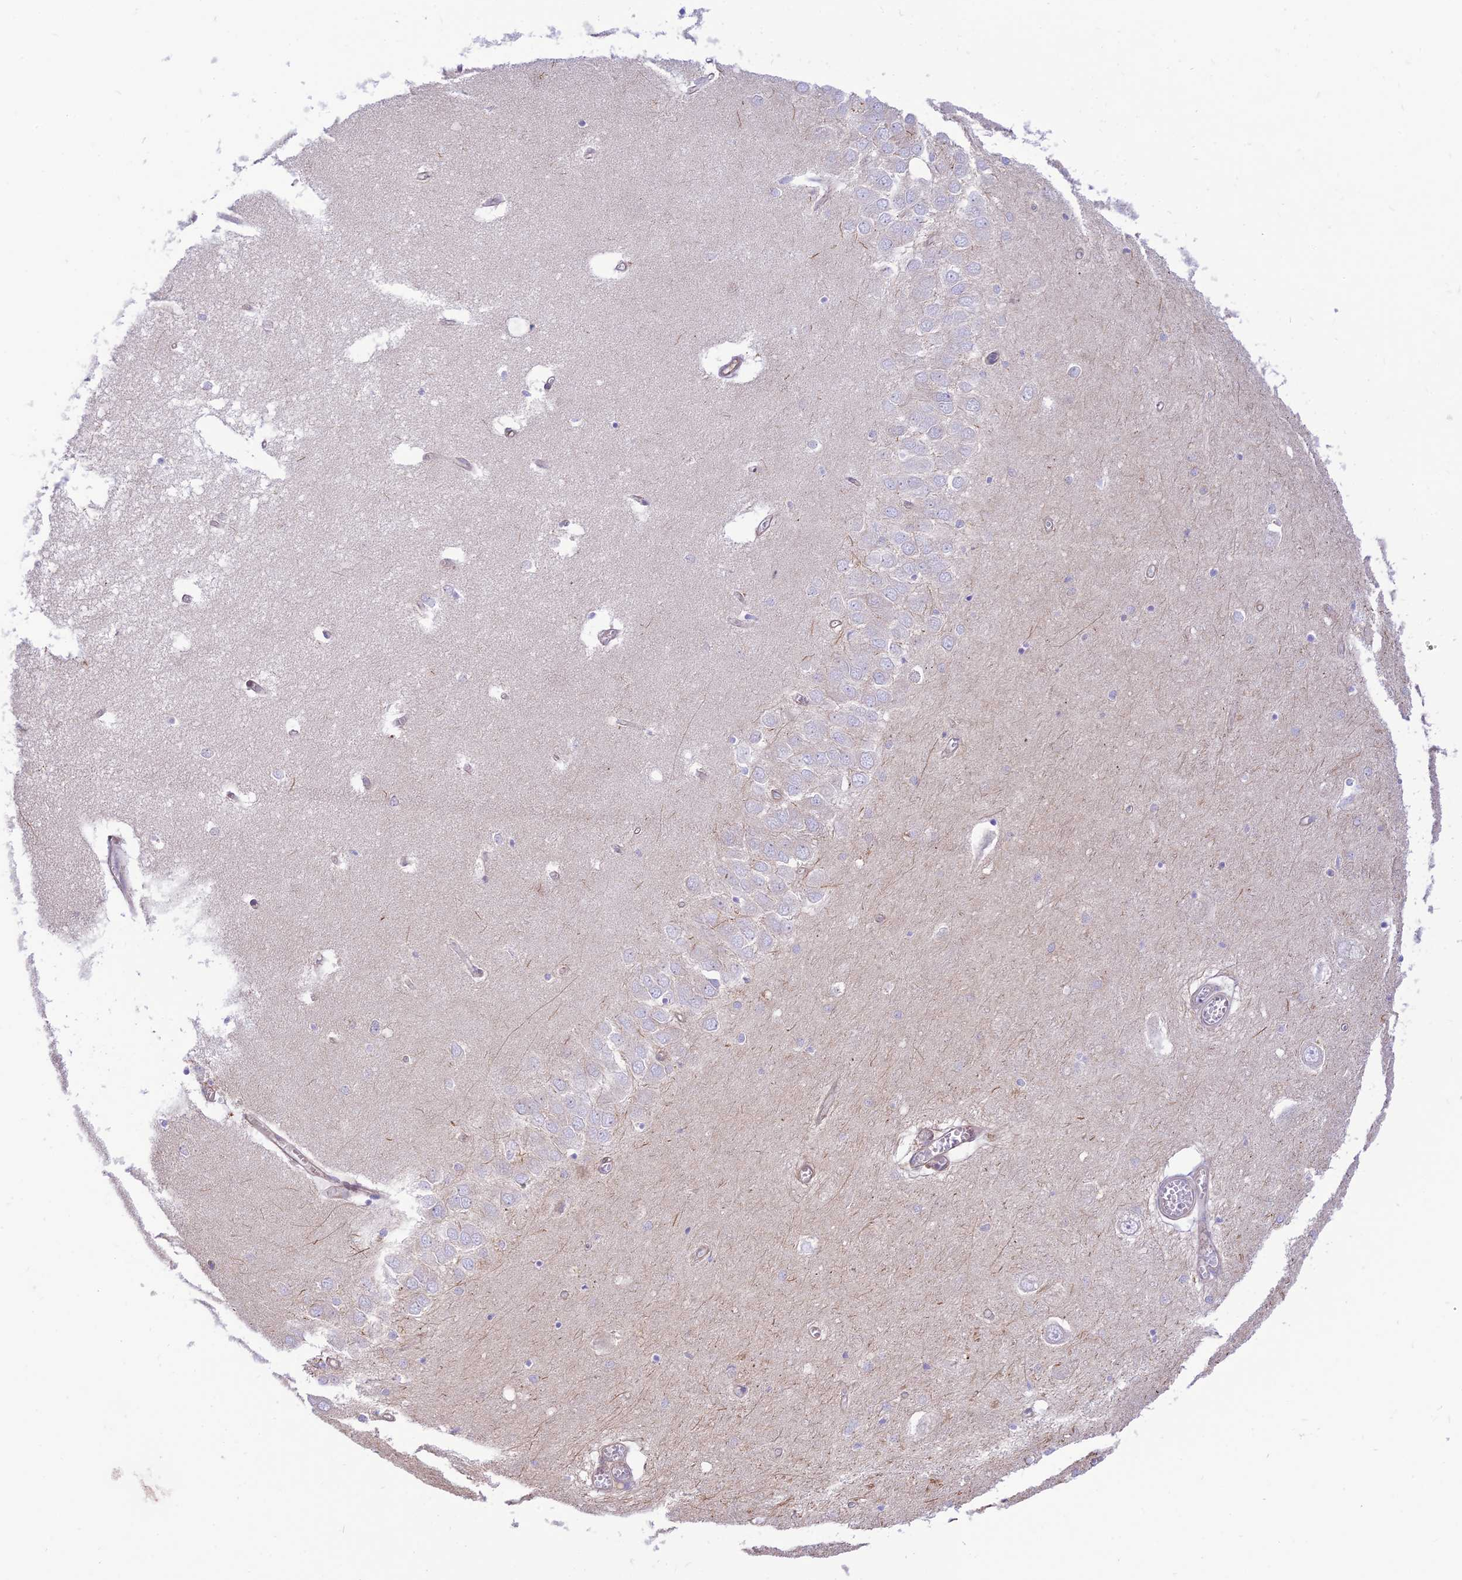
{"staining": {"intensity": "negative", "quantity": "none", "location": "none"}, "tissue": "hippocampus", "cell_type": "Glial cells", "image_type": "normal", "snomed": [{"axis": "morphology", "description": "Normal tissue, NOS"}, {"axis": "topography", "description": "Hippocampus"}], "caption": "Glial cells show no significant staining in benign hippocampus. (Immunohistochemistry (ihc), brightfield microscopy, high magnification).", "gene": "KCNAB1", "patient": {"sex": "male", "age": 70}}